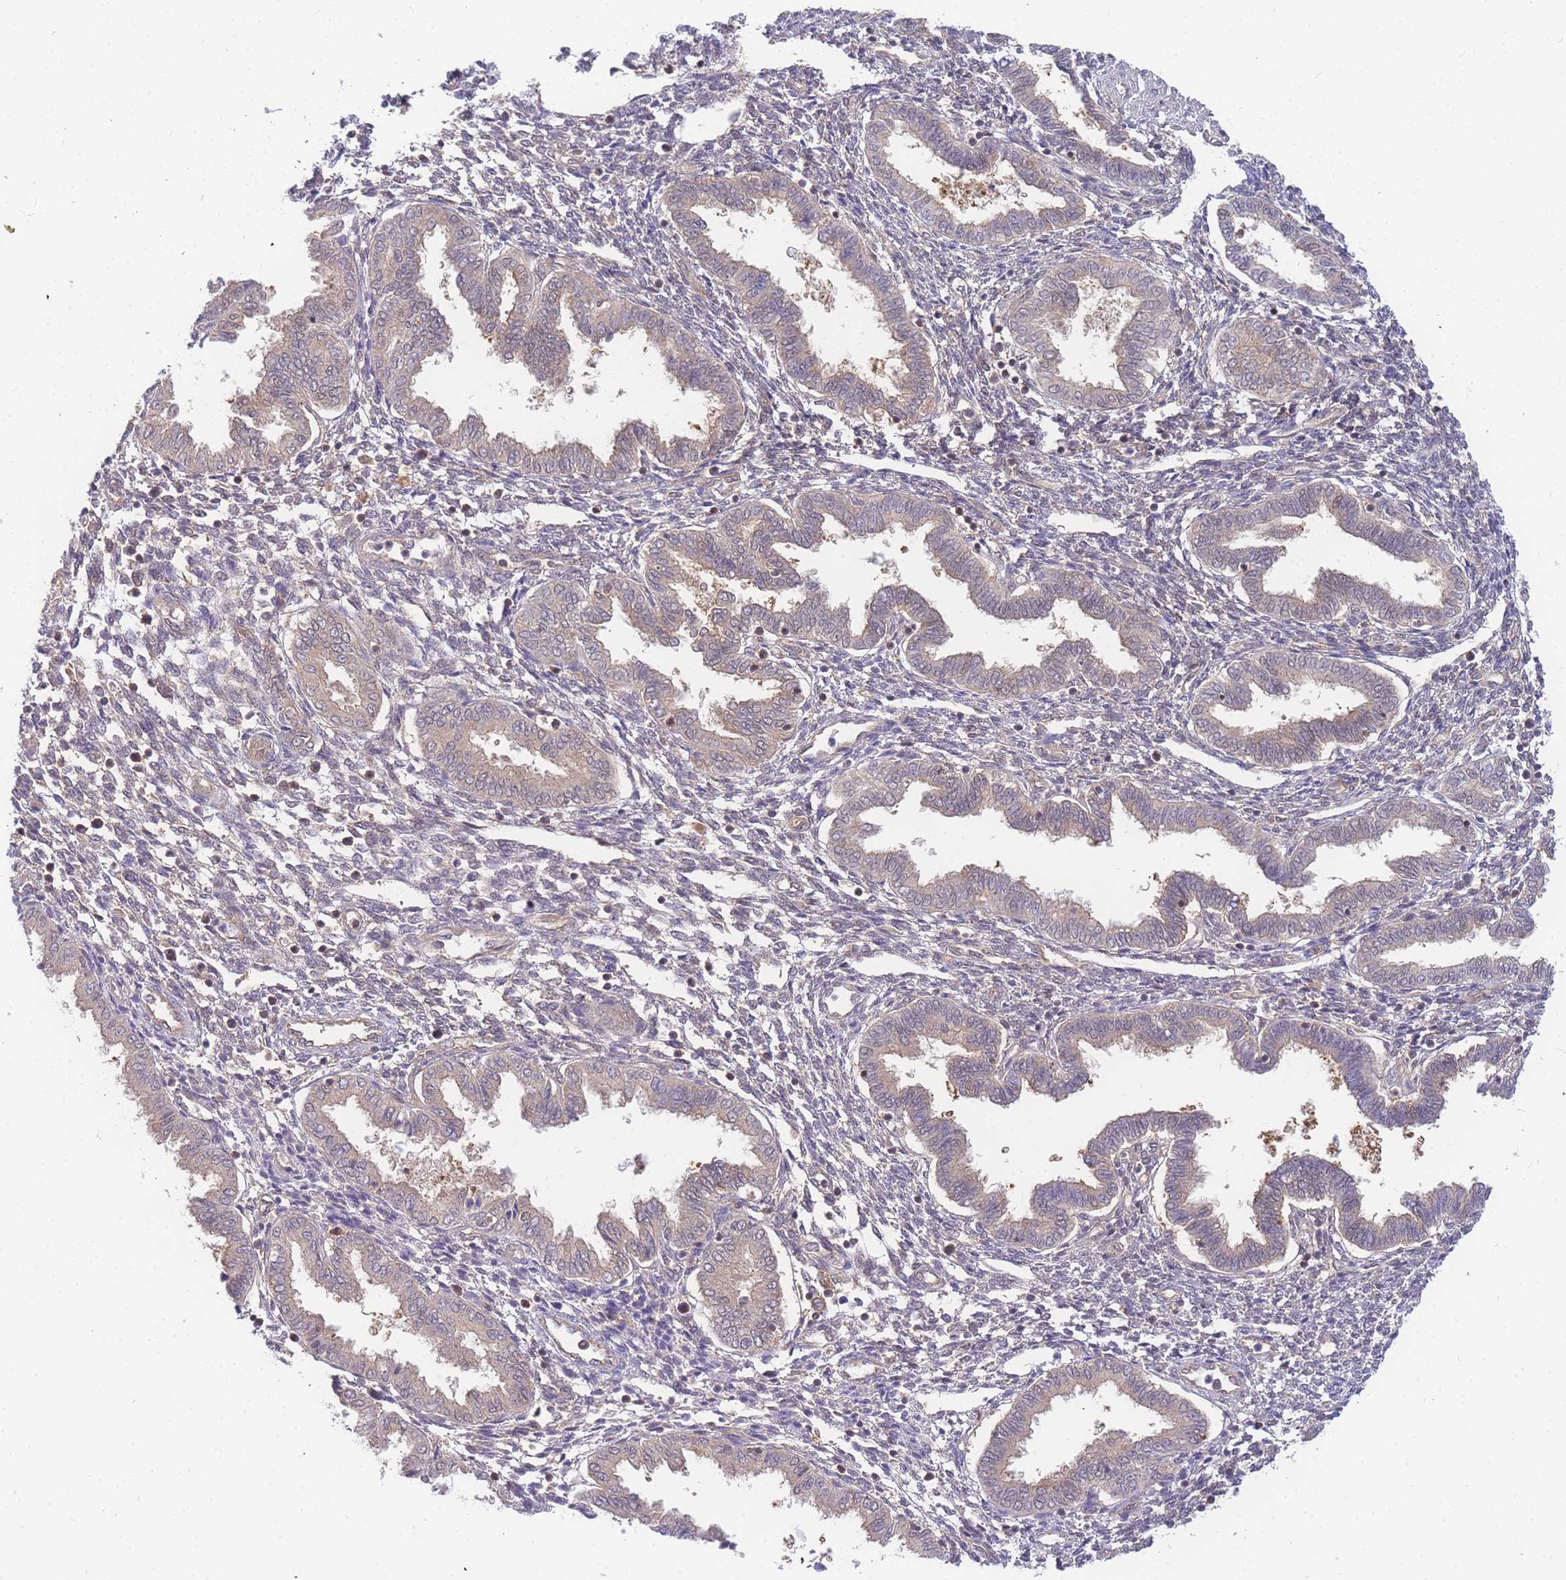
{"staining": {"intensity": "moderate", "quantity": "<25%", "location": "cytoplasmic/membranous"}, "tissue": "endometrium", "cell_type": "Cells in endometrial stroma", "image_type": "normal", "snomed": [{"axis": "morphology", "description": "Normal tissue, NOS"}, {"axis": "topography", "description": "Endometrium"}], "caption": "Immunohistochemistry (IHC) photomicrograph of normal endometrium: human endometrium stained using immunohistochemistry displays low levels of moderate protein expression localized specifically in the cytoplasmic/membranous of cells in endometrial stroma, appearing as a cytoplasmic/membranous brown color.", "gene": "KIAA1191", "patient": {"sex": "female", "age": 33}}